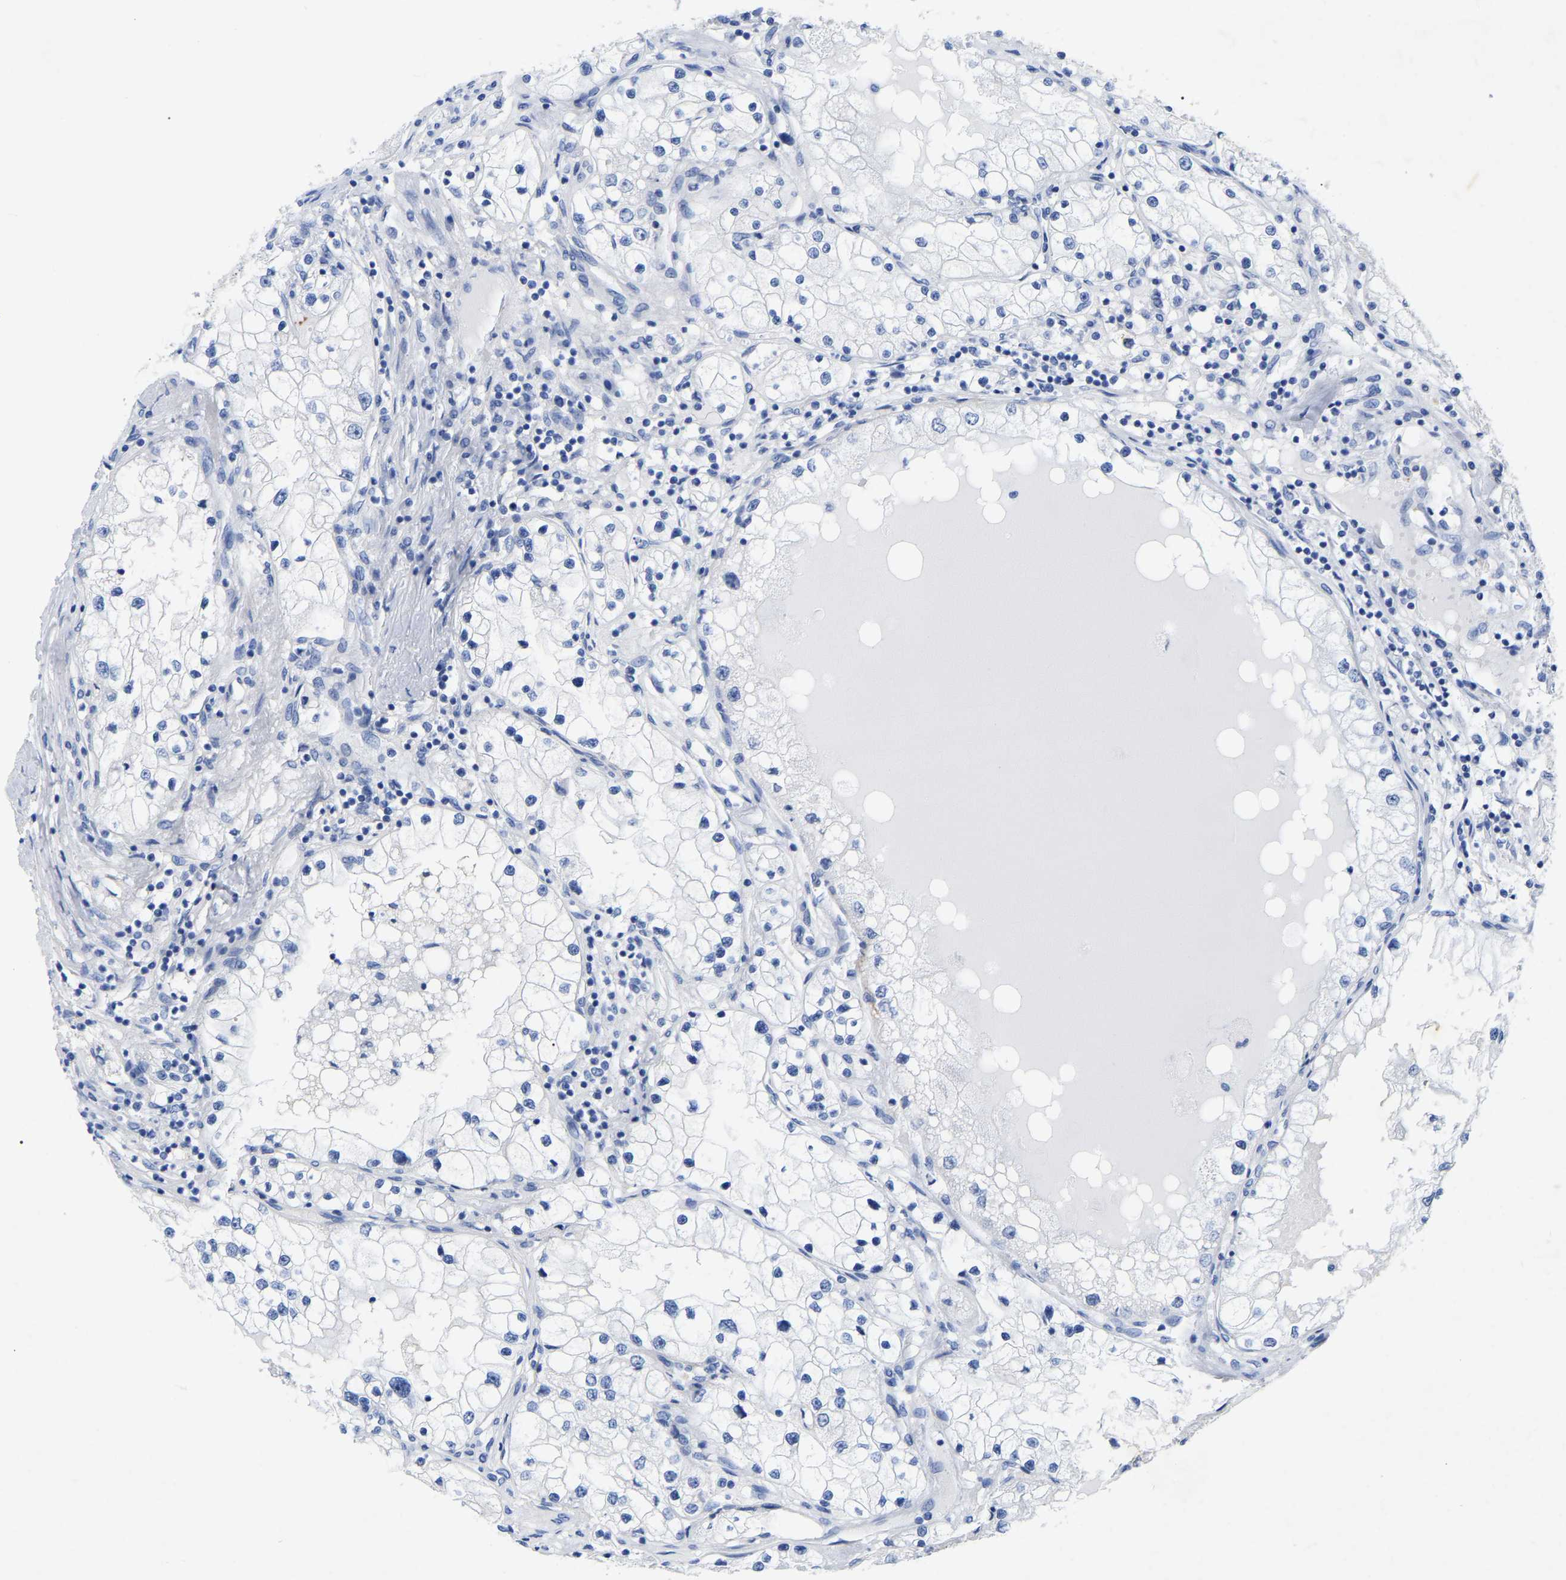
{"staining": {"intensity": "negative", "quantity": "none", "location": "none"}, "tissue": "renal cancer", "cell_type": "Tumor cells", "image_type": "cancer", "snomed": [{"axis": "morphology", "description": "Adenocarcinoma, NOS"}, {"axis": "topography", "description": "Kidney"}], "caption": "Adenocarcinoma (renal) was stained to show a protein in brown. There is no significant expression in tumor cells.", "gene": "HAPLN1", "patient": {"sex": "male", "age": 68}}